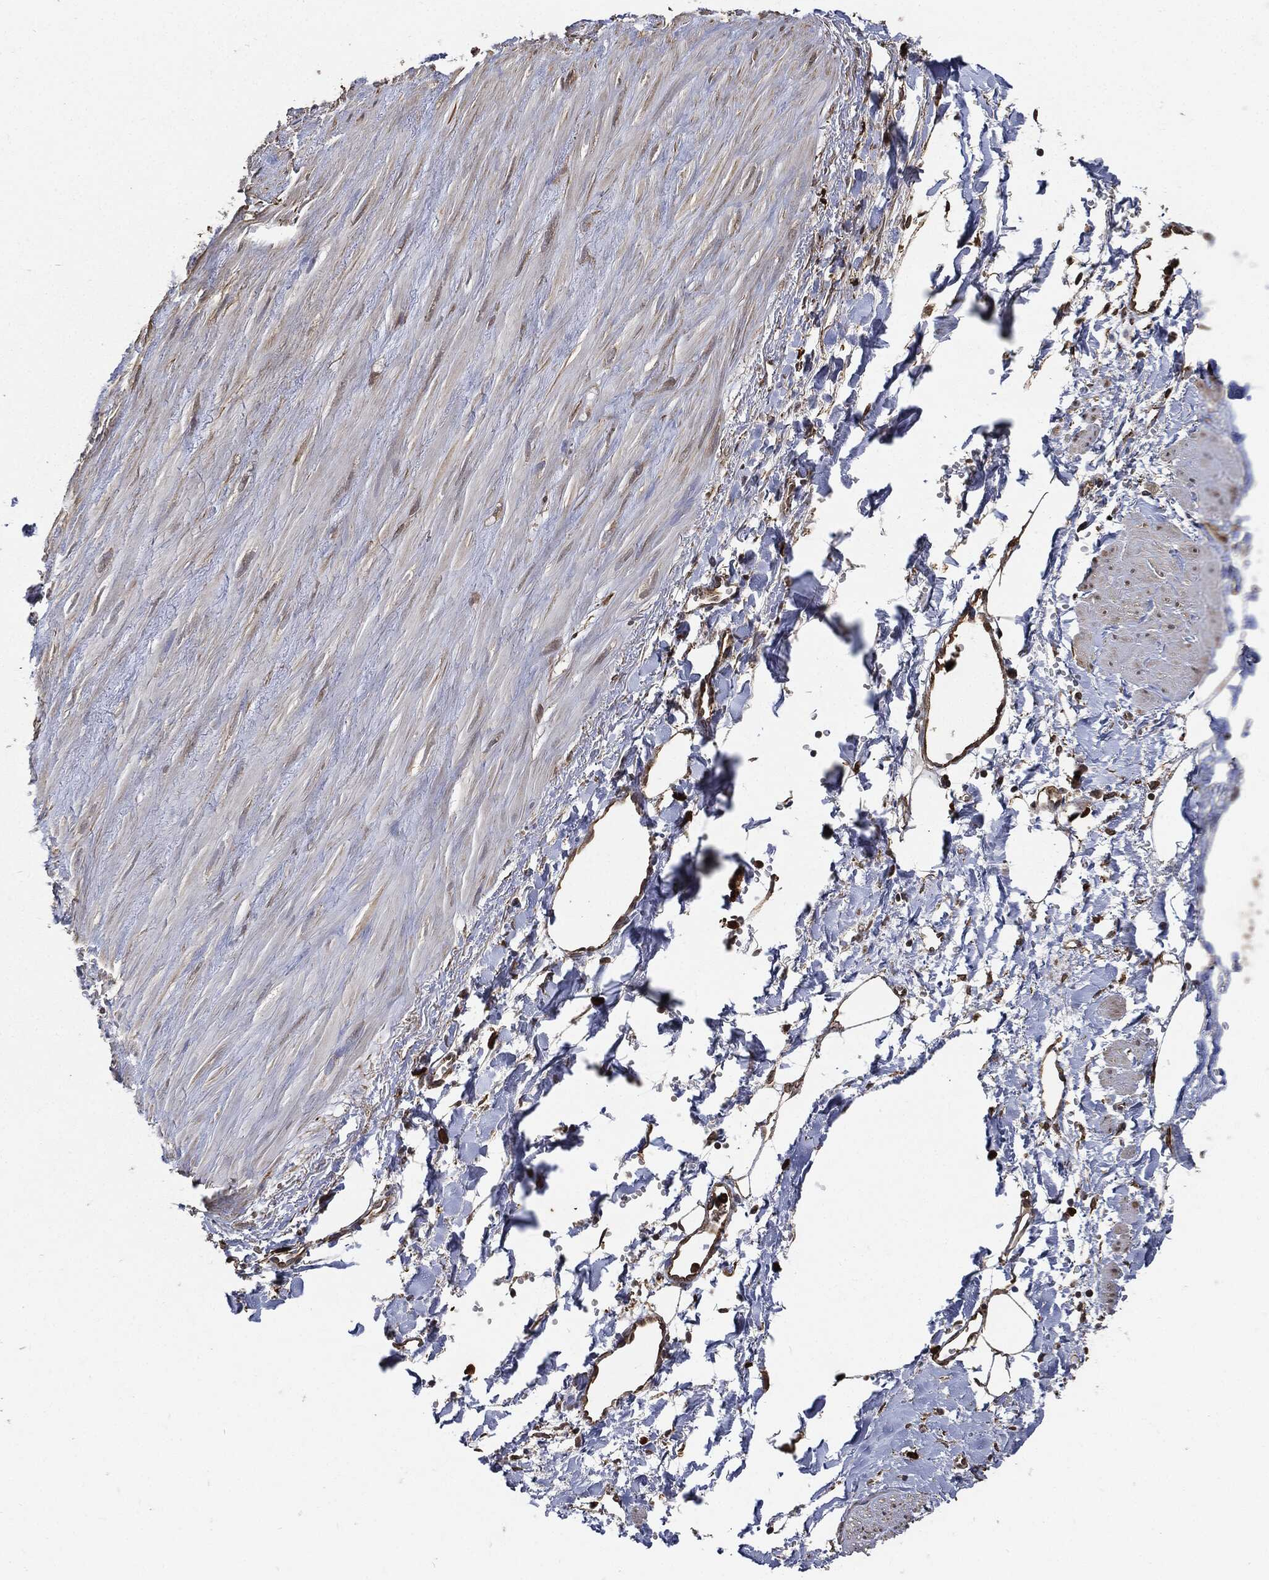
{"staining": {"intensity": "negative", "quantity": "none", "location": "none"}, "tissue": "soft tissue", "cell_type": "Fibroblasts", "image_type": "normal", "snomed": [{"axis": "morphology", "description": "Normal tissue, NOS"}, {"axis": "morphology", "description": "Adenocarcinoma, NOS"}, {"axis": "topography", "description": "Pancreas"}, {"axis": "topography", "description": "Peripheral nerve tissue"}], "caption": "An immunohistochemistry (IHC) micrograph of normal soft tissue is shown. There is no staining in fibroblasts of soft tissue.", "gene": "S100A9", "patient": {"sex": "male", "age": 61}}